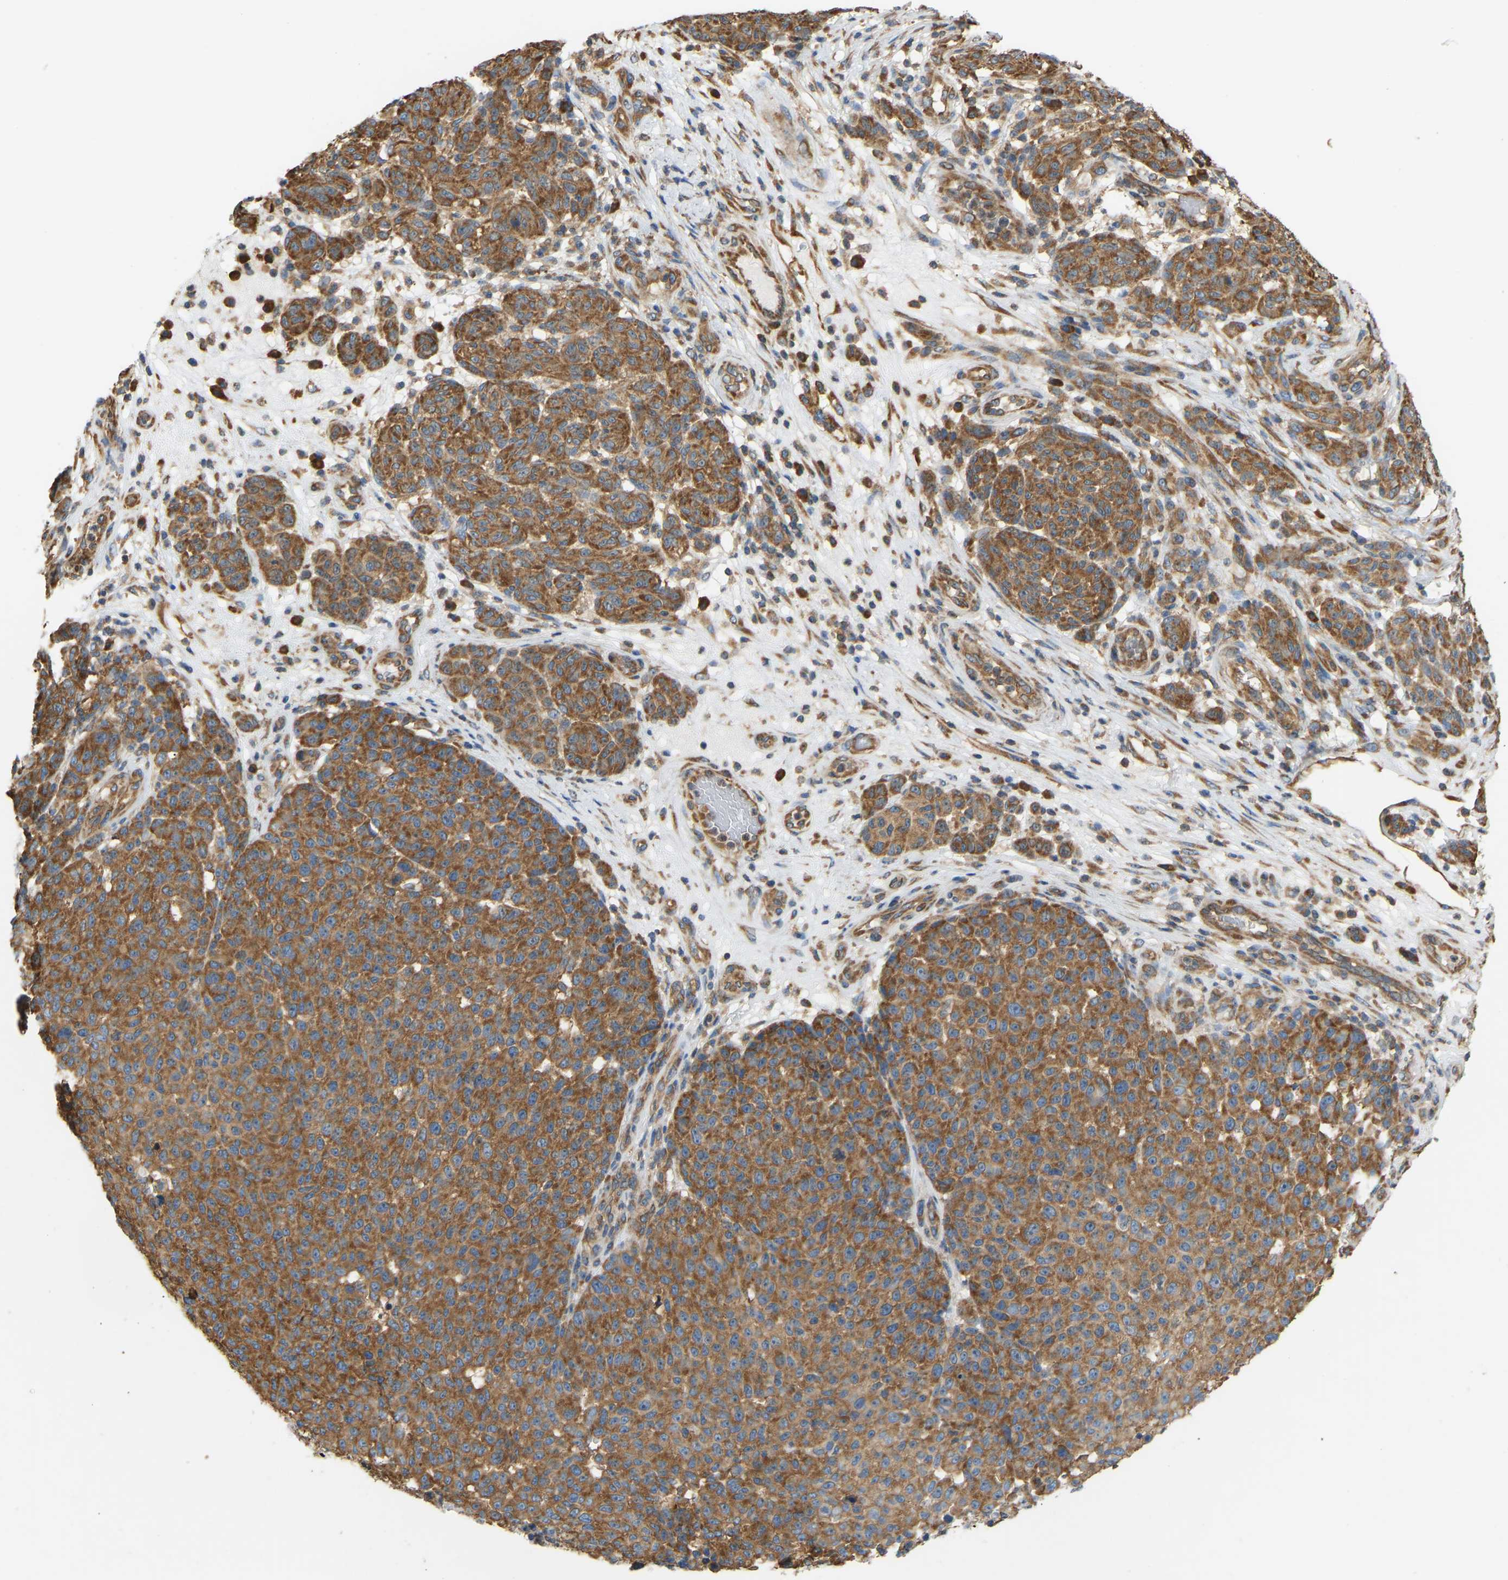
{"staining": {"intensity": "moderate", "quantity": ">75%", "location": "cytoplasmic/membranous"}, "tissue": "melanoma", "cell_type": "Tumor cells", "image_type": "cancer", "snomed": [{"axis": "morphology", "description": "Malignant melanoma, NOS"}, {"axis": "topography", "description": "Skin"}], "caption": "Tumor cells display medium levels of moderate cytoplasmic/membranous expression in about >75% of cells in human melanoma. (DAB (3,3'-diaminobenzidine) IHC, brown staining for protein, blue staining for nuclei).", "gene": "RPS6KB2", "patient": {"sex": "male", "age": 59}}